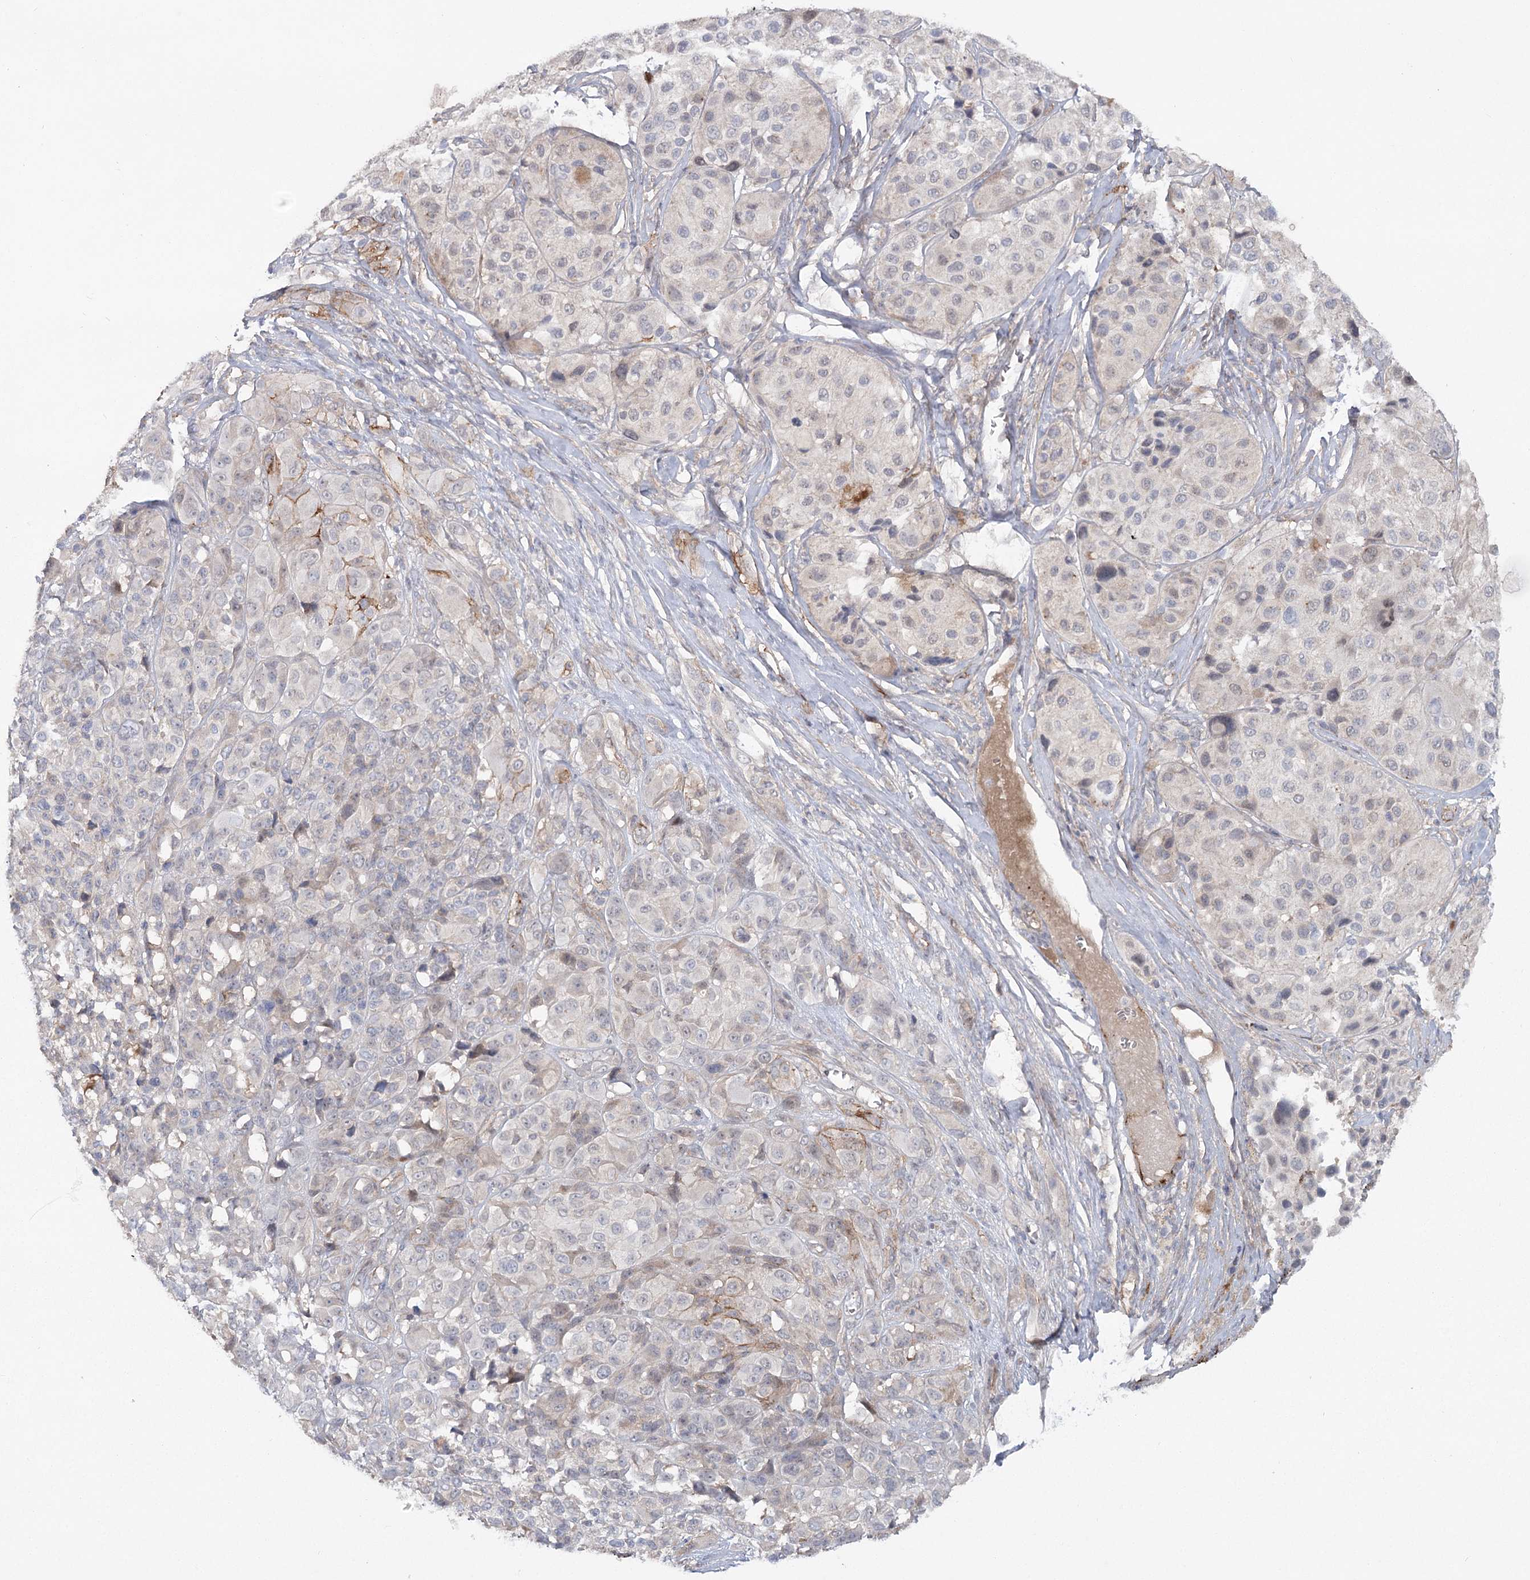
{"staining": {"intensity": "negative", "quantity": "none", "location": "none"}, "tissue": "melanoma", "cell_type": "Tumor cells", "image_type": "cancer", "snomed": [{"axis": "morphology", "description": "Malignant melanoma, NOS"}, {"axis": "topography", "description": "Skin of trunk"}], "caption": "Malignant melanoma was stained to show a protein in brown. There is no significant expression in tumor cells.", "gene": "MAP3K13", "patient": {"sex": "male", "age": 71}}